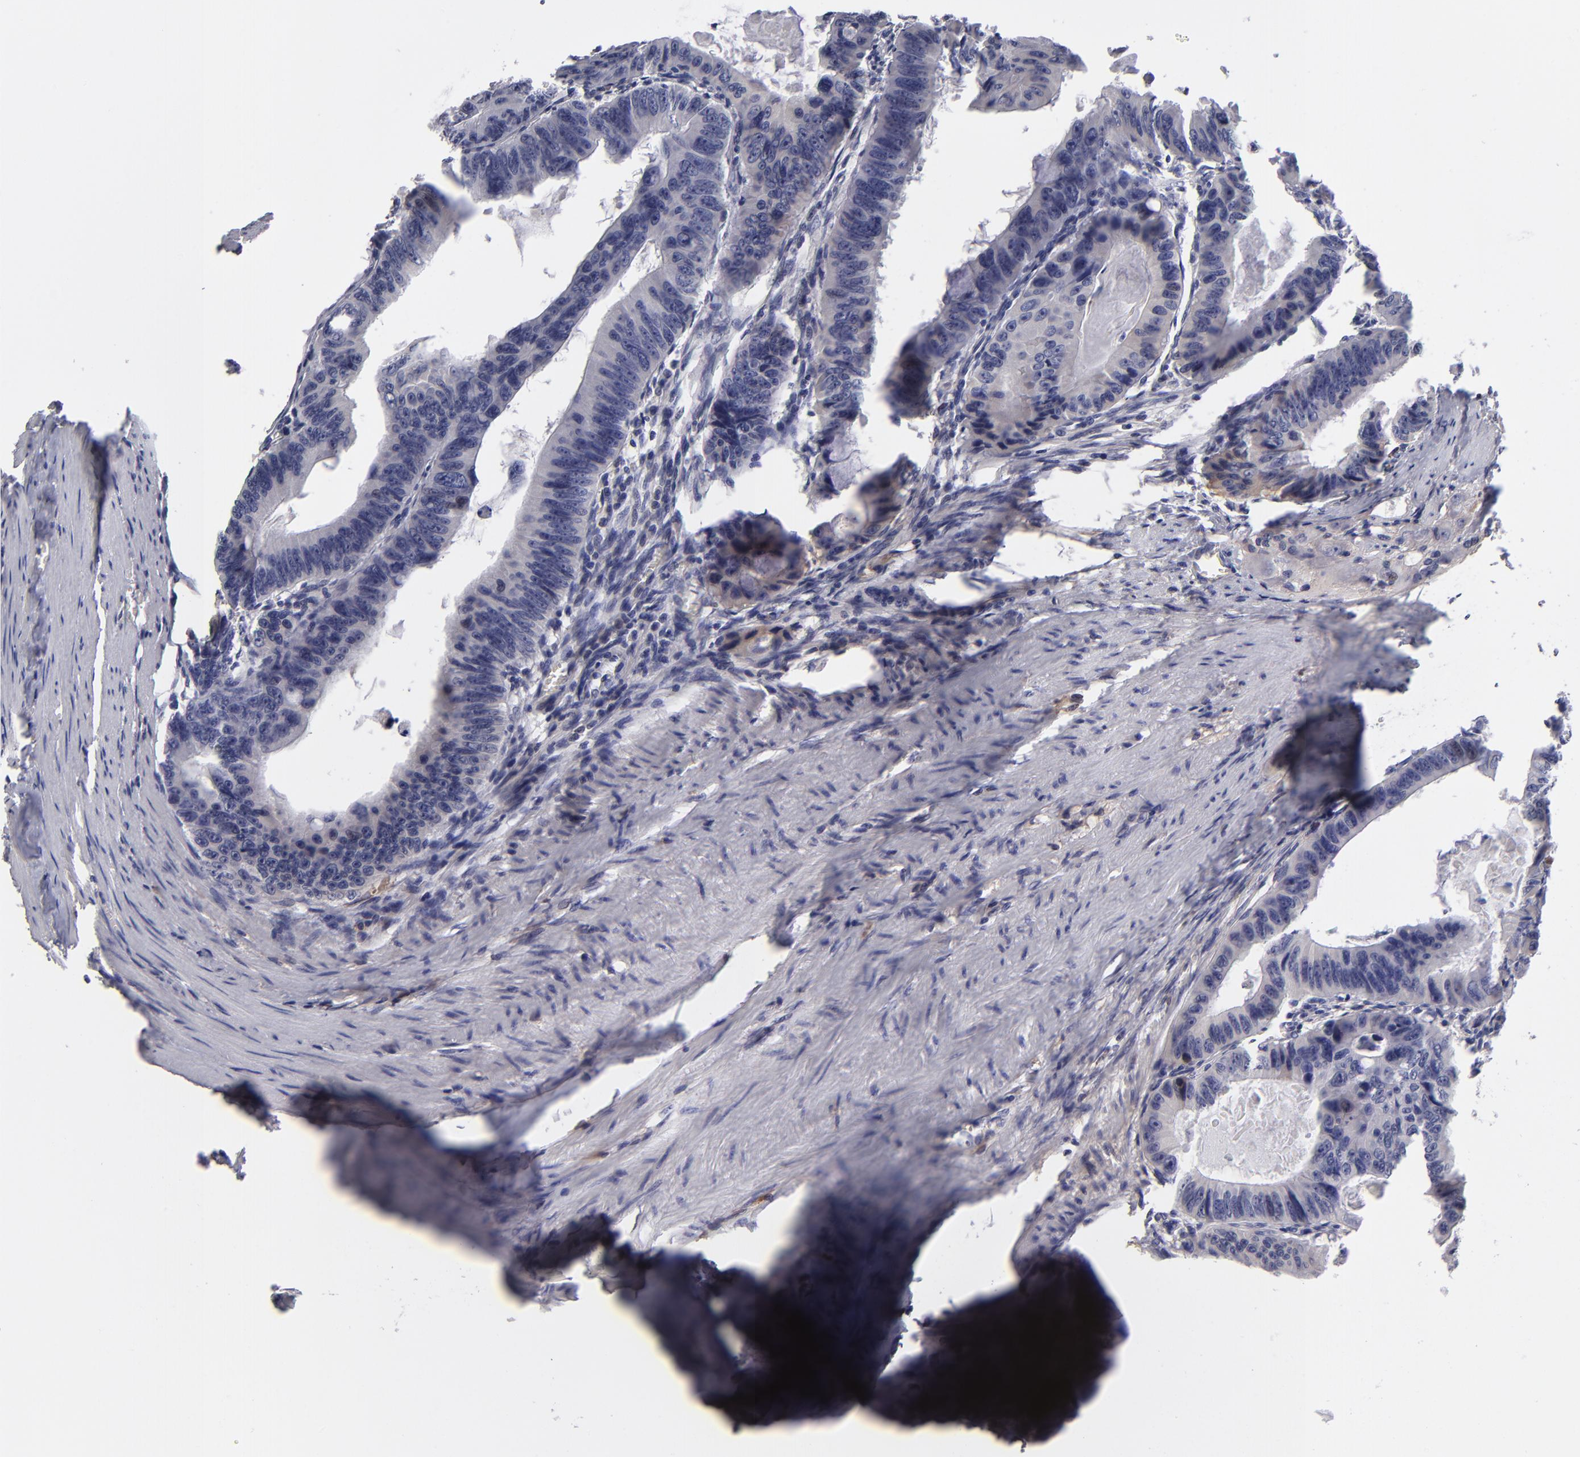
{"staining": {"intensity": "negative", "quantity": "none", "location": "none"}, "tissue": "colorectal cancer", "cell_type": "Tumor cells", "image_type": "cancer", "snomed": [{"axis": "morphology", "description": "Adenocarcinoma, NOS"}, {"axis": "topography", "description": "Colon"}], "caption": "Immunohistochemistry (IHC) micrograph of adenocarcinoma (colorectal) stained for a protein (brown), which displays no expression in tumor cells. The staining is performed using DAB (3,3'-diaminobenzidine) brown chromogen with nuclei counter-stained in using hematoxylin.", "gene": "ITIH4", "patient": {"sex": "female", "age": 55}}